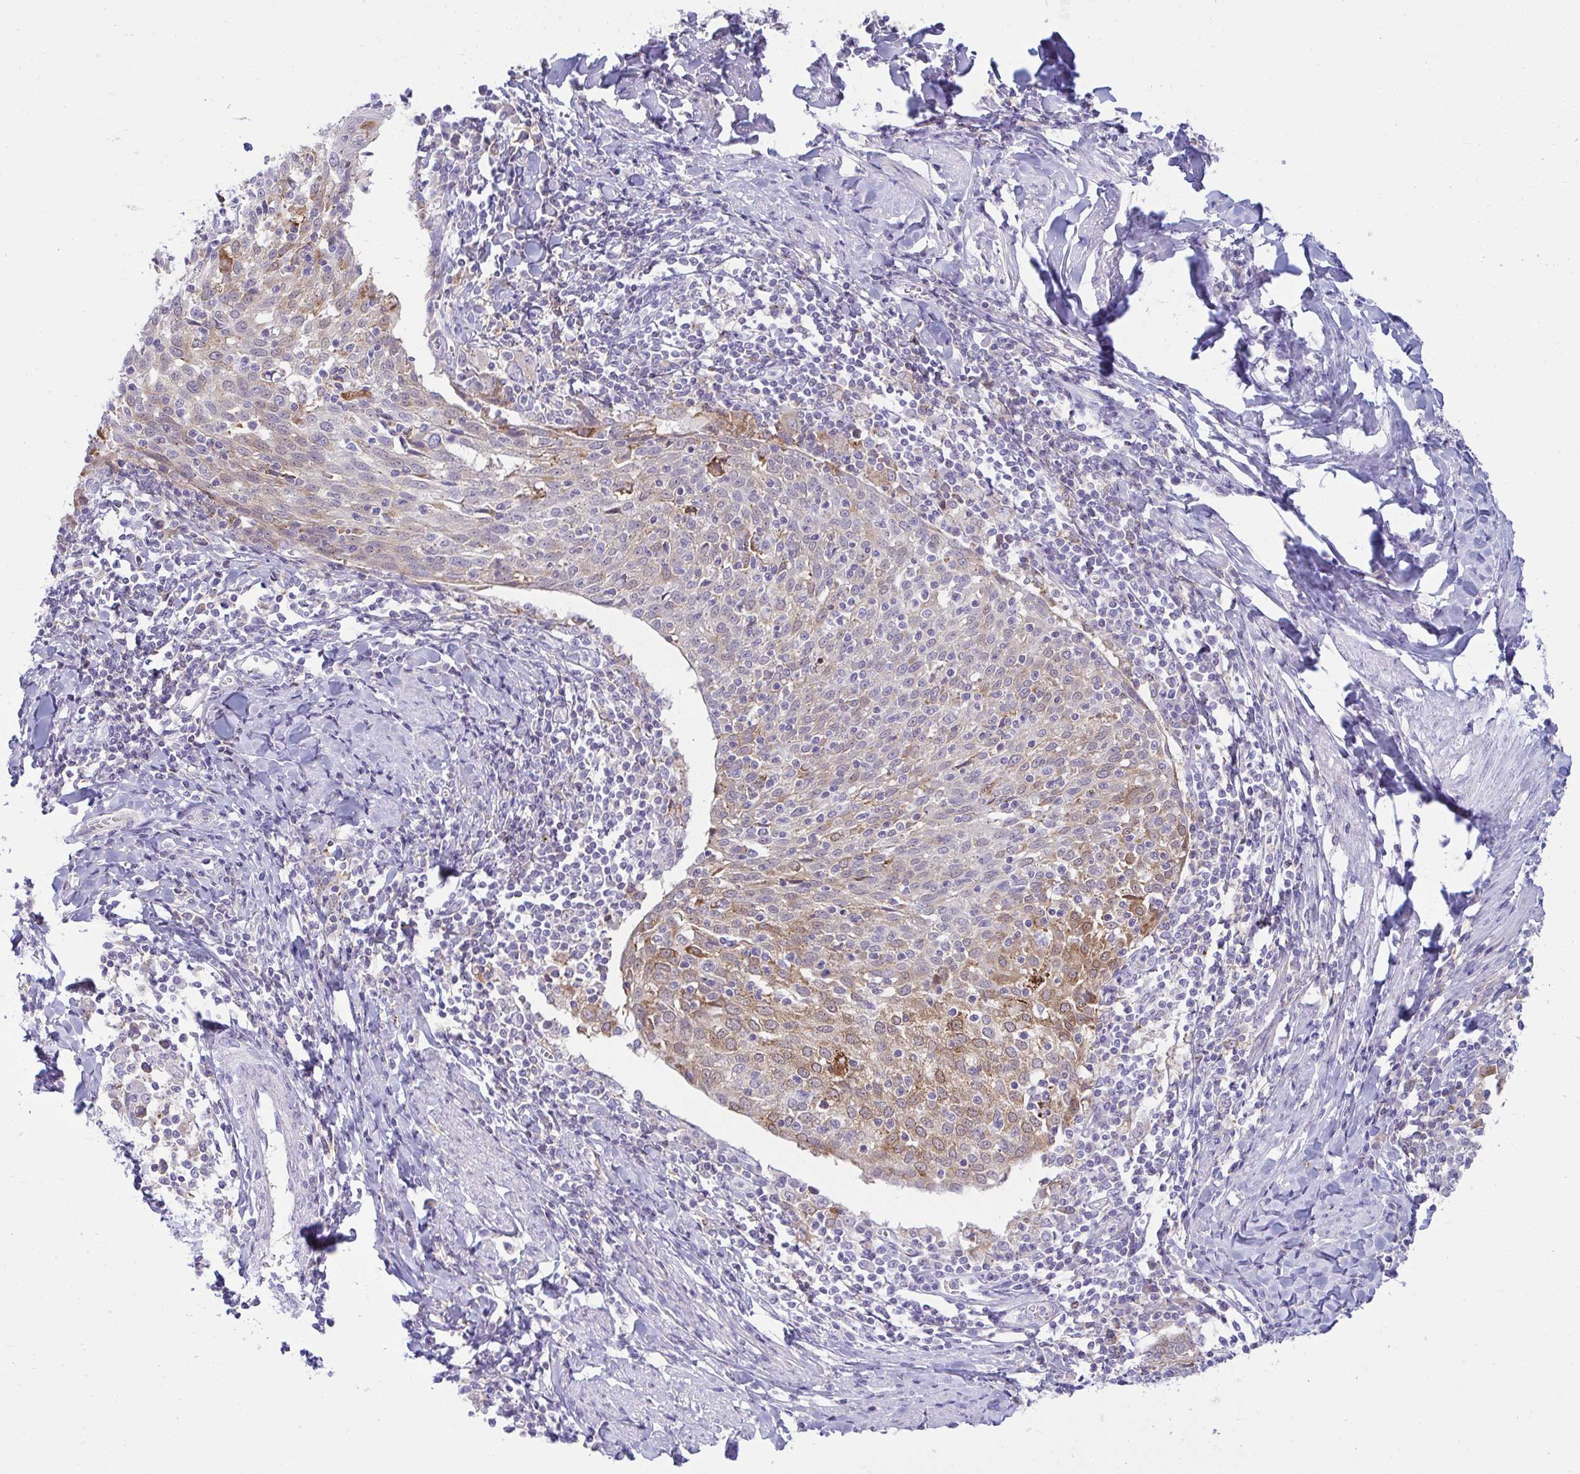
{"staining": {"intensity": "moderate", "quantity": "<25%", "location": "cytoplasmic/membranous"}, "tissue": "cervical cancer", "cell_type": "Tumor cells", "image_type": "cancer", "snomed": [{"axis": "morphology", "description": "Squamous cell carcinoma, NOS"}, {"axis": "topography", "description": "Cervix"}], "caption": "A brown stain highlights moderate cytoplasmic/membranous expression of a protein in human cervical cancer (squamous cell carcinoma) tumor cells.", "gene": "RGPD5", "patient": {"sex": "female", "age": 52}}